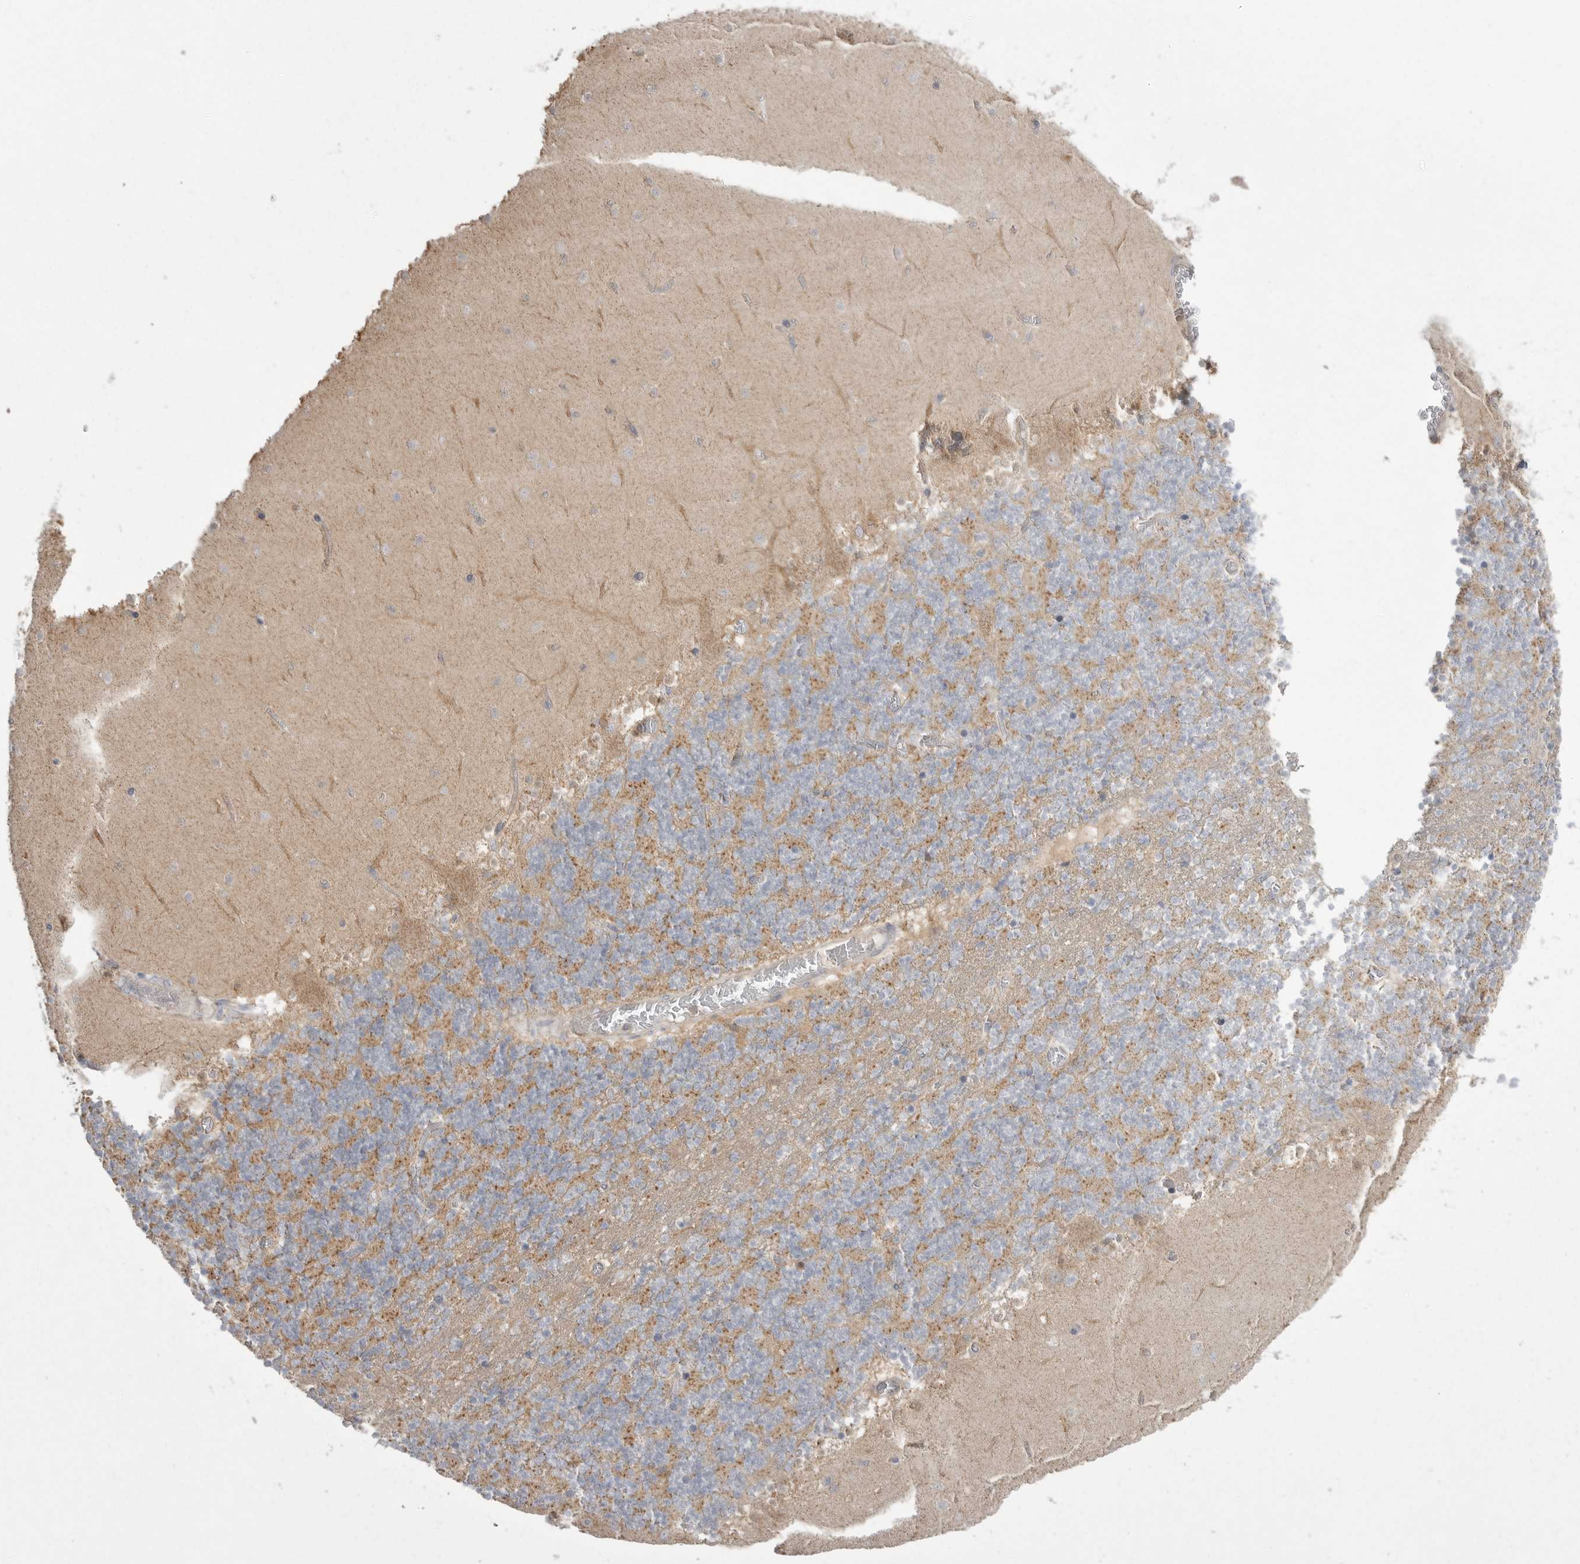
{"staining": {"intensity": "weak", "quantity": "25%-75%", "location": "cytoplasmic/membranous"}, "tissue": "cerebellum", "cell_type": "Cells in granular layer", "image_type": "normal", "snomed": [{"axis": "morphology", "description": "Normal tissue, NOS"}, {"axis": "topography", "description": "Cerebellum"}], "caption": "DAB (3,3'-diaminobenzidine) immunohistochemical staining of unremarkable cerebellum reveals weak cytoplasmic/membranous protein positivity in approximately 25%-75% of cells in granular layer.", "gene": "KYAT3", "patient": {"sex": "female", "age": 28}}